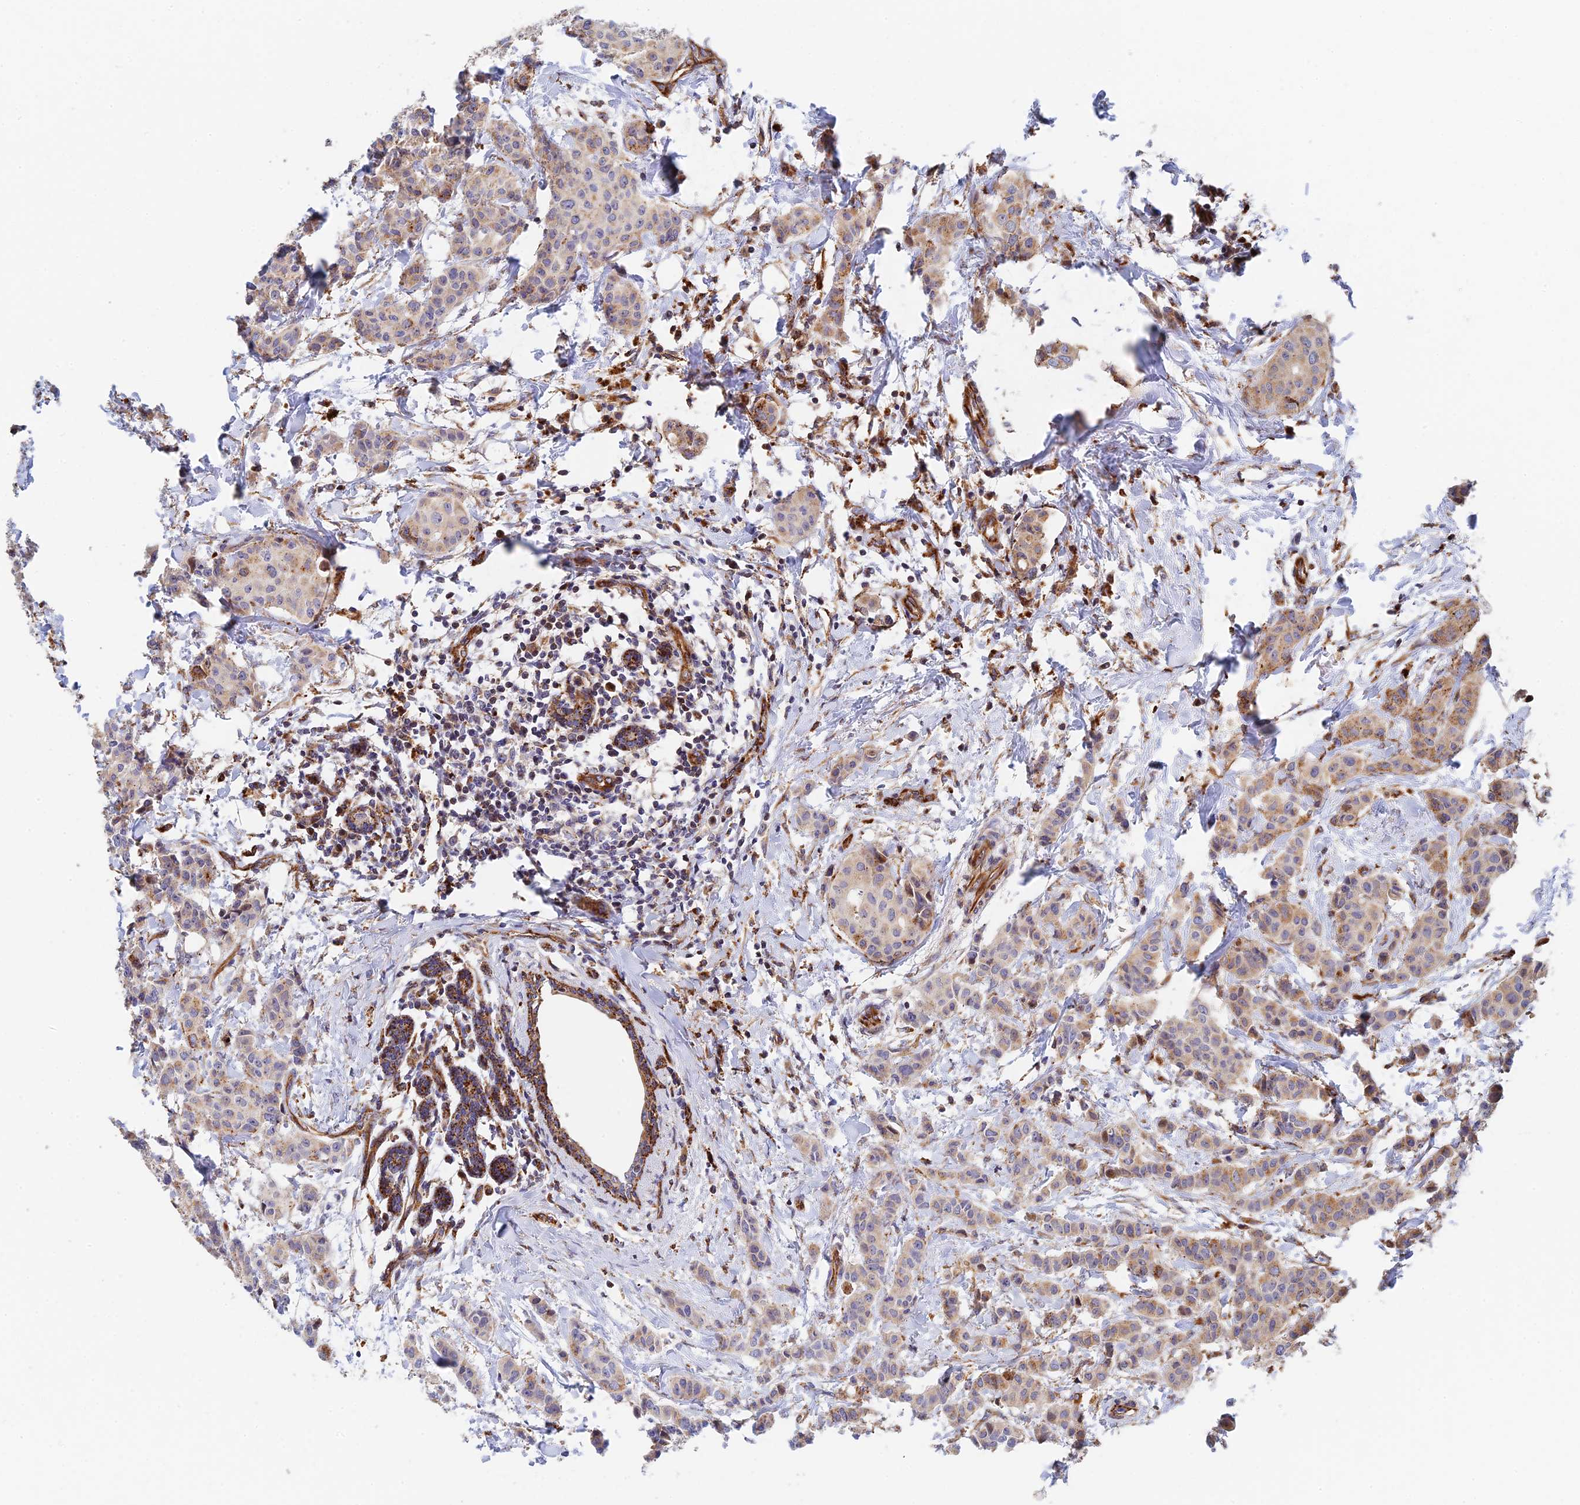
{"staining": {"intensity": "moderate", "quantity": "<25%", "location": "cytoplasmic/membranous"}, "tissue": "breast cancer", "cell_type": "Tumor cells", "image_type": "cancer", "snomed": [{"axis": "morphology", "description": "Duct carcinoma"}, {"axis": "topography", "description": "Breast"}], "caption": "A high-resolution image shows immunohistochemistry staining of breast cancer, which exhibits moderate cytoplasmic/membranous staining in approximately <25% of tumor cells.", "gene": "PPP2R3C", "patient": {"sex": "female", "age": 40}}